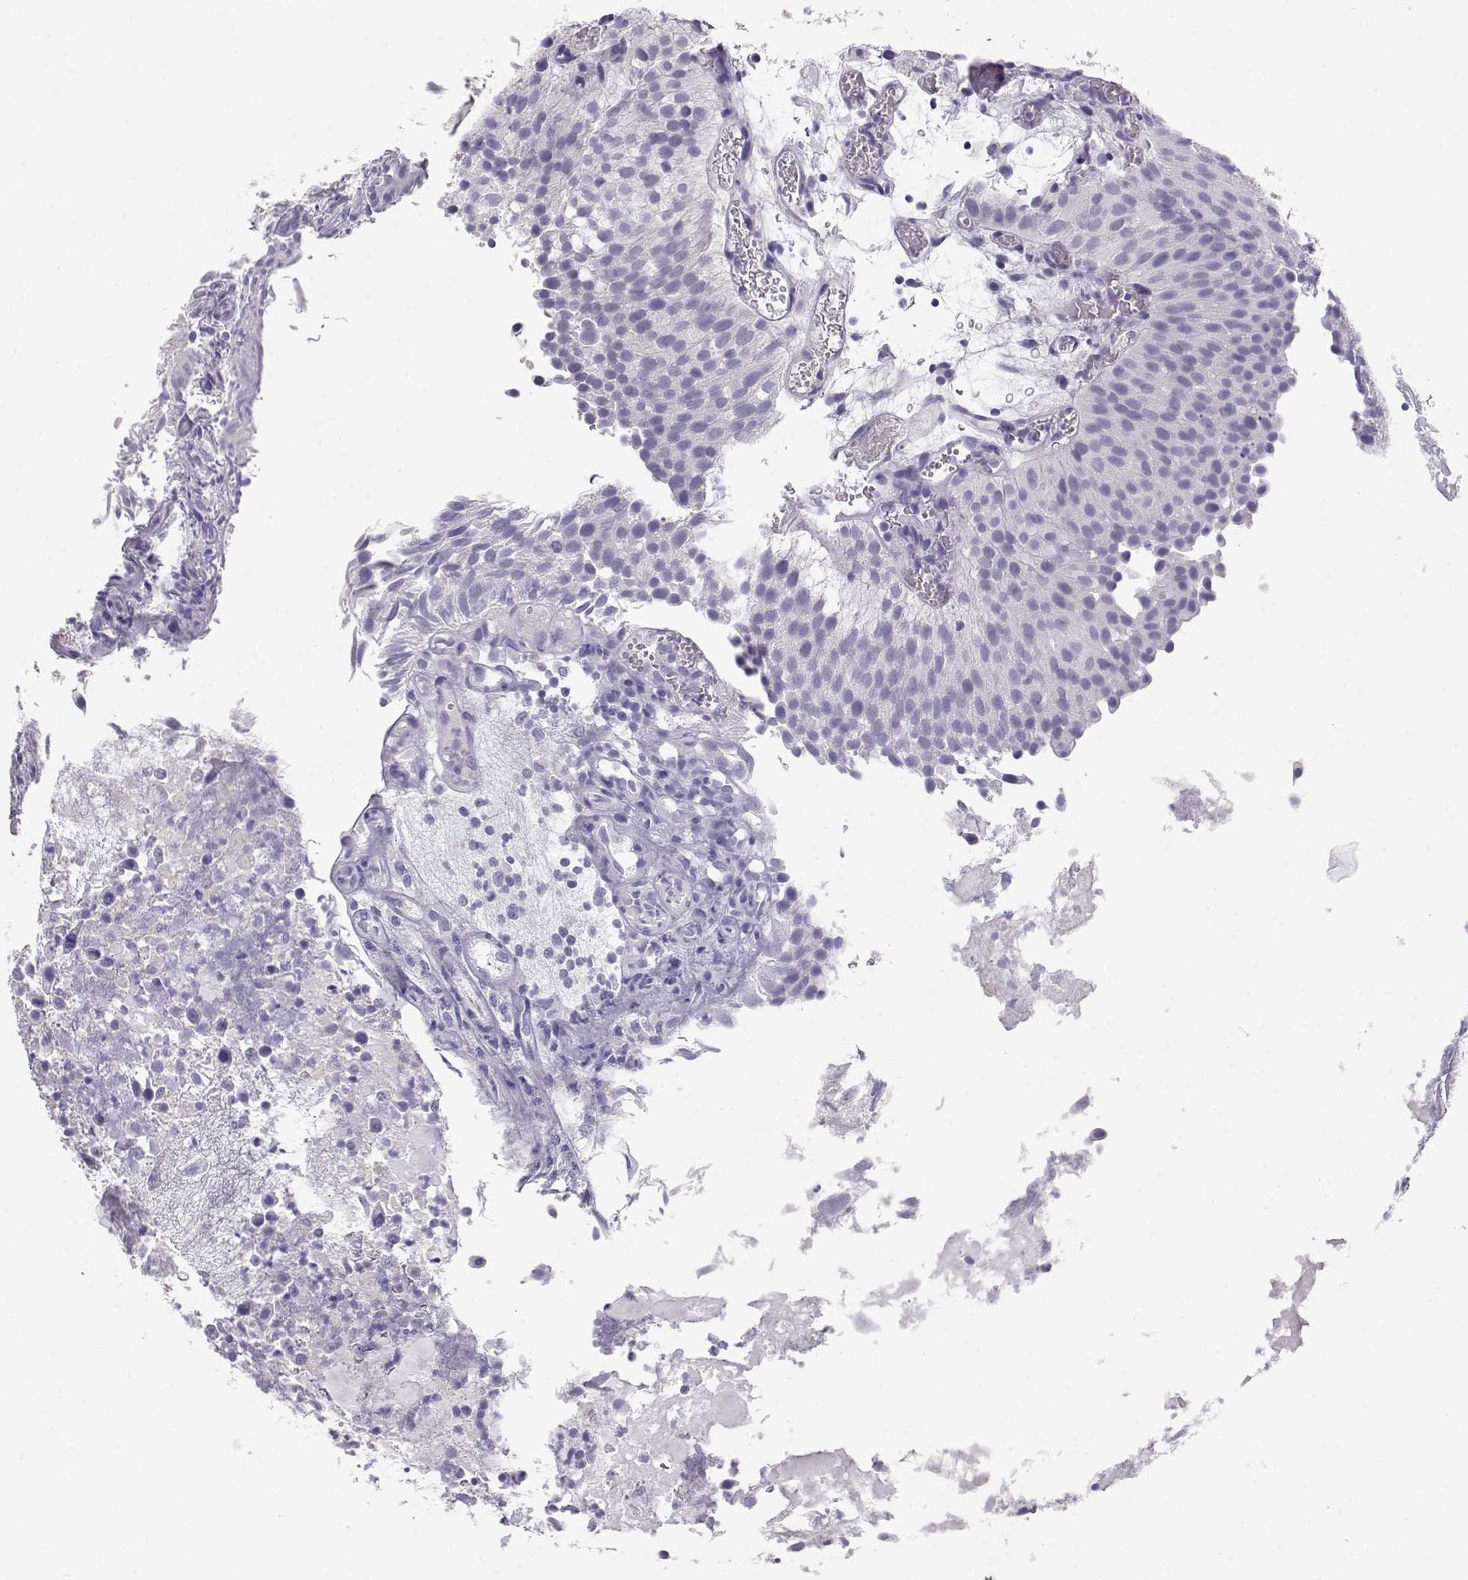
{"staining": {"intensity": "negative", "quantity": "none", "location": "none"}, "tissue": "urothelial cancer", "cell_type": "Tumor cells", "image_type": "cancer", "snomed": [{"axis": "morphology", "description": "Urothelial carcinoma, Low grade"}, {"axis": "topography", "description": "Urinary bladder"}], "caption": "Tumor cells are negative for brown protein staining in urothelial cancer.", "gene": "OPN5", "patient": {"sex": "female", "age": 87}}